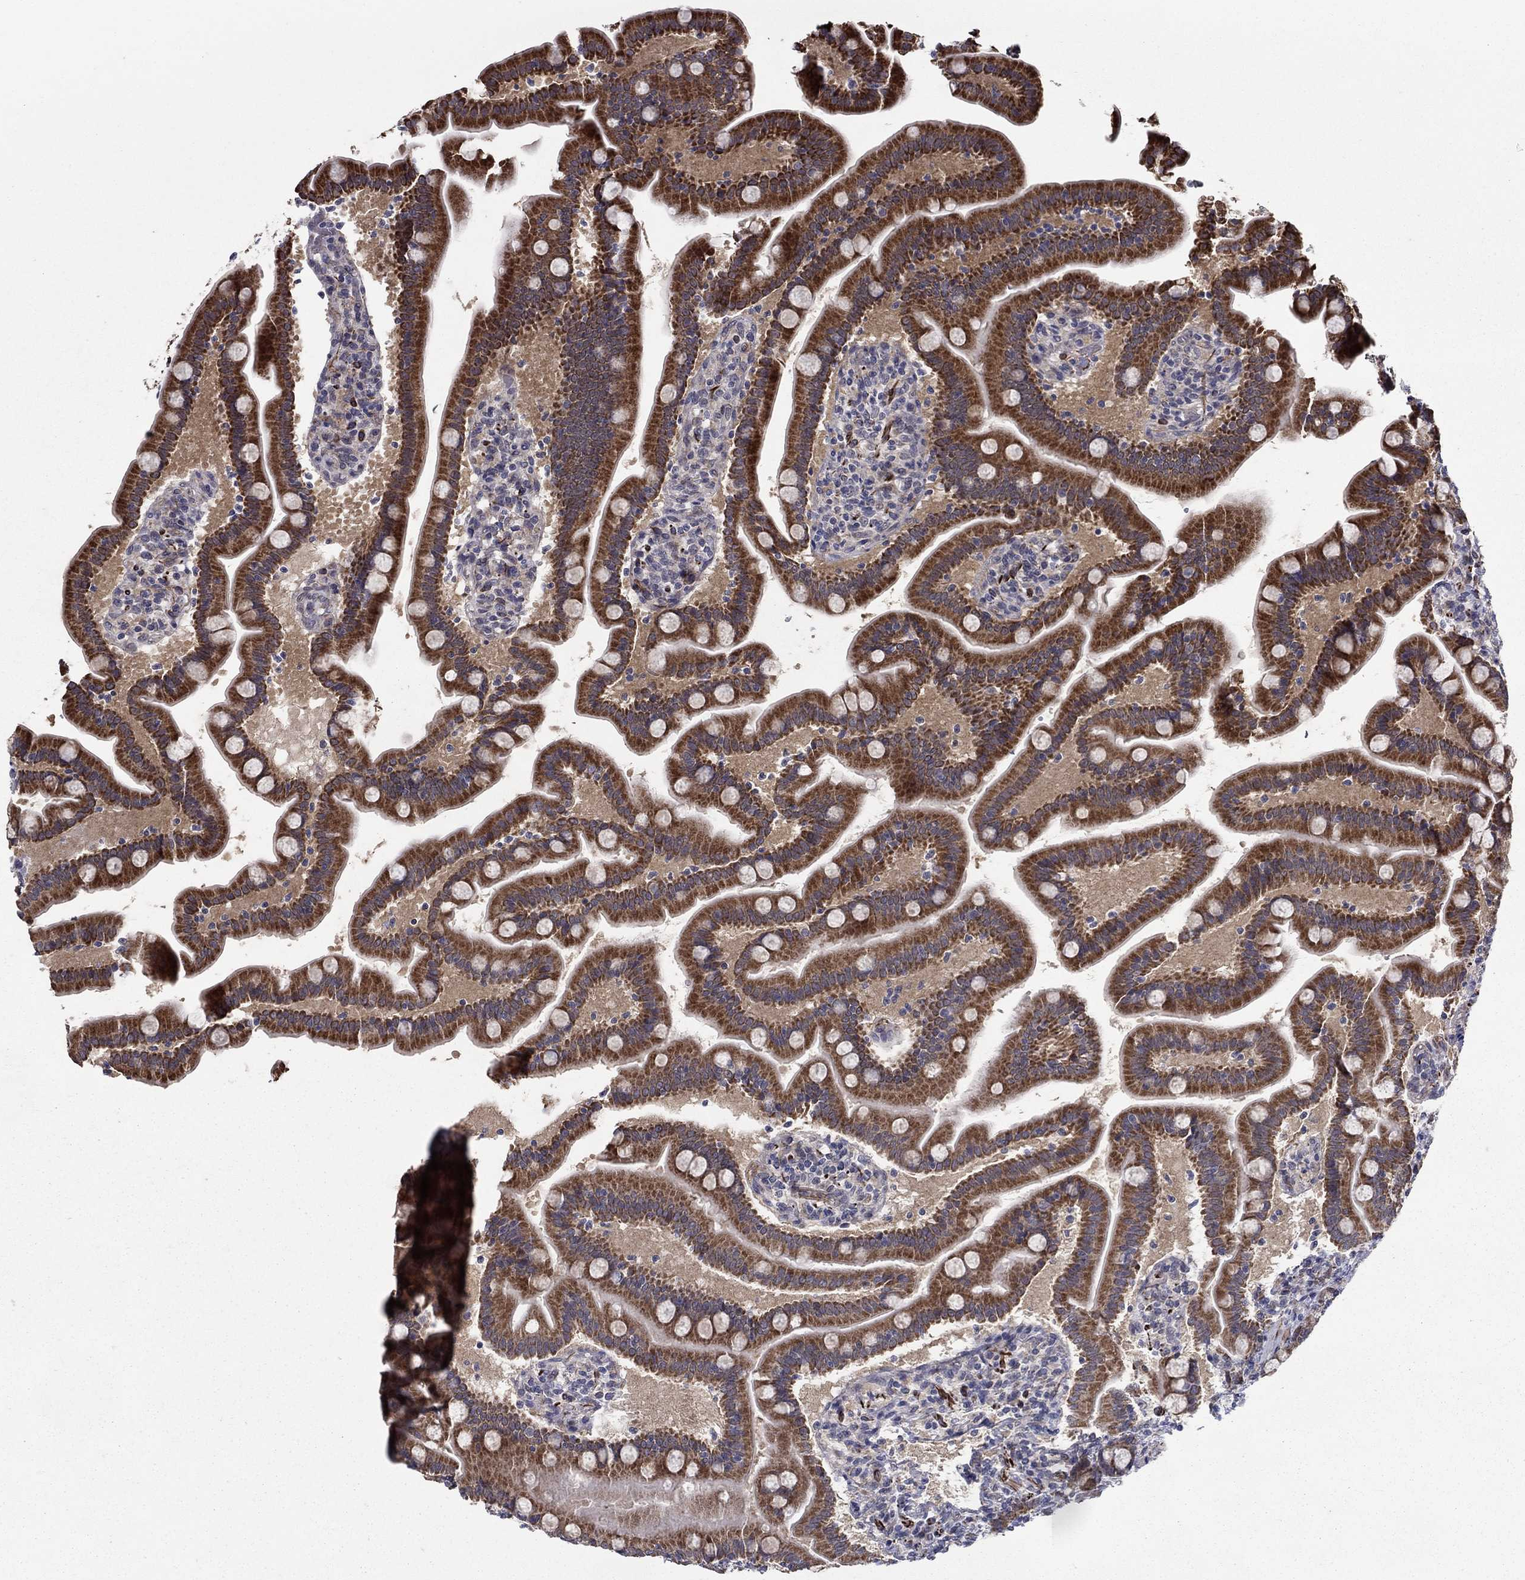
{"staining": {"intensity": "strong", "quantity": "25%-75%", "location": "cytoplasmic/membranous"}, "tissue": "small intestine", "cell_type": "Glandular cells", "image_type": "normal", "snomed": [{"axis": "morphology", "description": "Normal tissue, NOS"}, {"axis": "topography", "description": "Small intestine"}], "caption": "Immunohistochemistry of benign small intestine demonstrates high levels of strong cytoplasmic/membranous positivity in about 25%-75% of glandular cells. Immunohistochemistry stains the protein in brown and the nuclei are stained blue.", "gene": "LACTB2", "patient": {"sex": "male", "age": 66}}